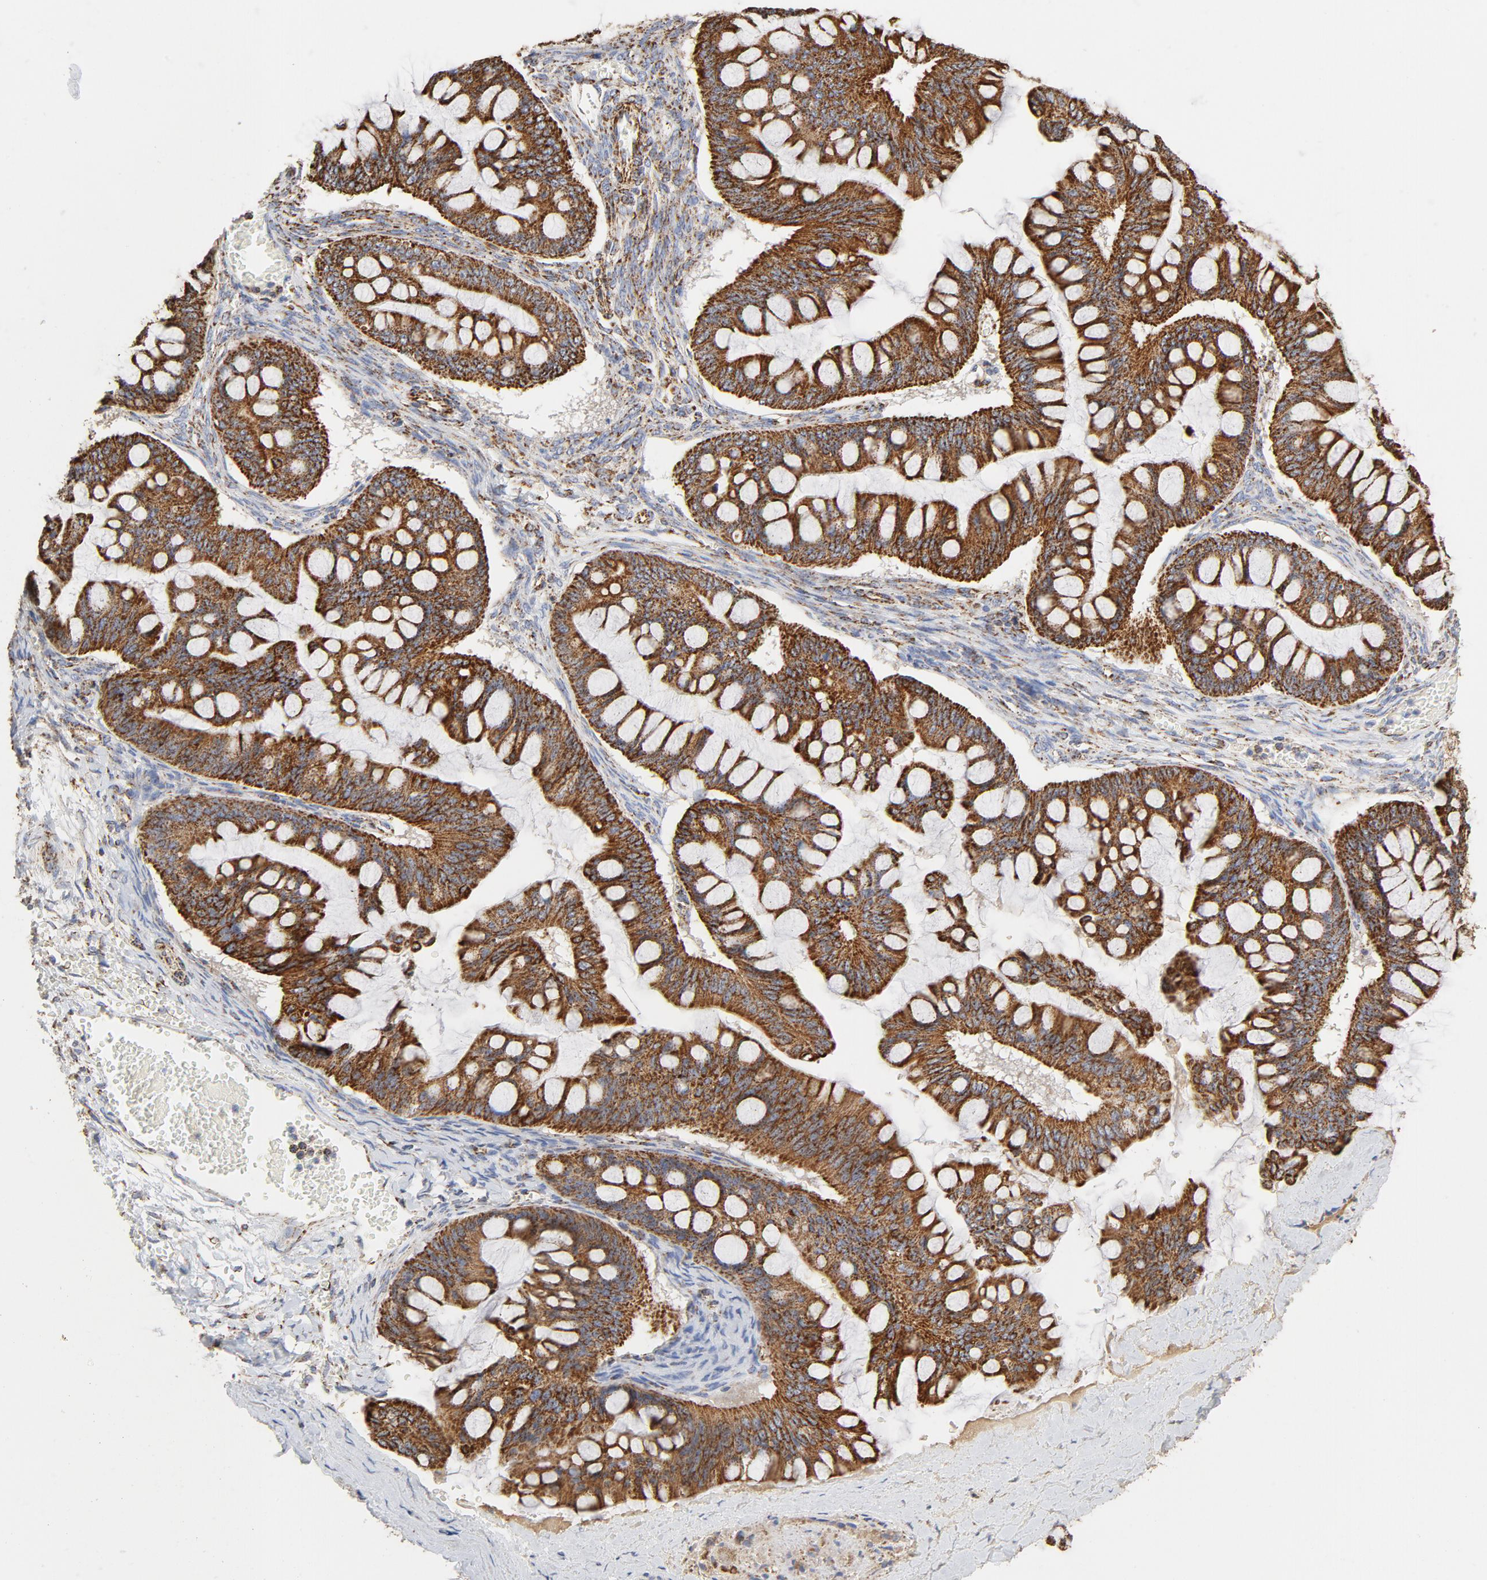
{"staining": {"intensity": "strong", "quantity": ">75%", "location": "cytoplasmic/membranous"}, "tissue": "ovarian cancer", "cell_type": "Tumor cells", "image_type": "cancer", "snomed": [{"axis": "morphology", "description": "Cystadenocarcinoma, mucinous, NOS"}, {"axis": "topography", "description": "Ovary"}], "caption": "Tumor cells display strong cytoplasmic/membranous expression in about >75% of cells in ovarian cancer (mucinous cystadenocarcinoma). Nuclei are stained in blue.", "gene": "PCNX4", "patient": {"sex": "female", "age": 73}}